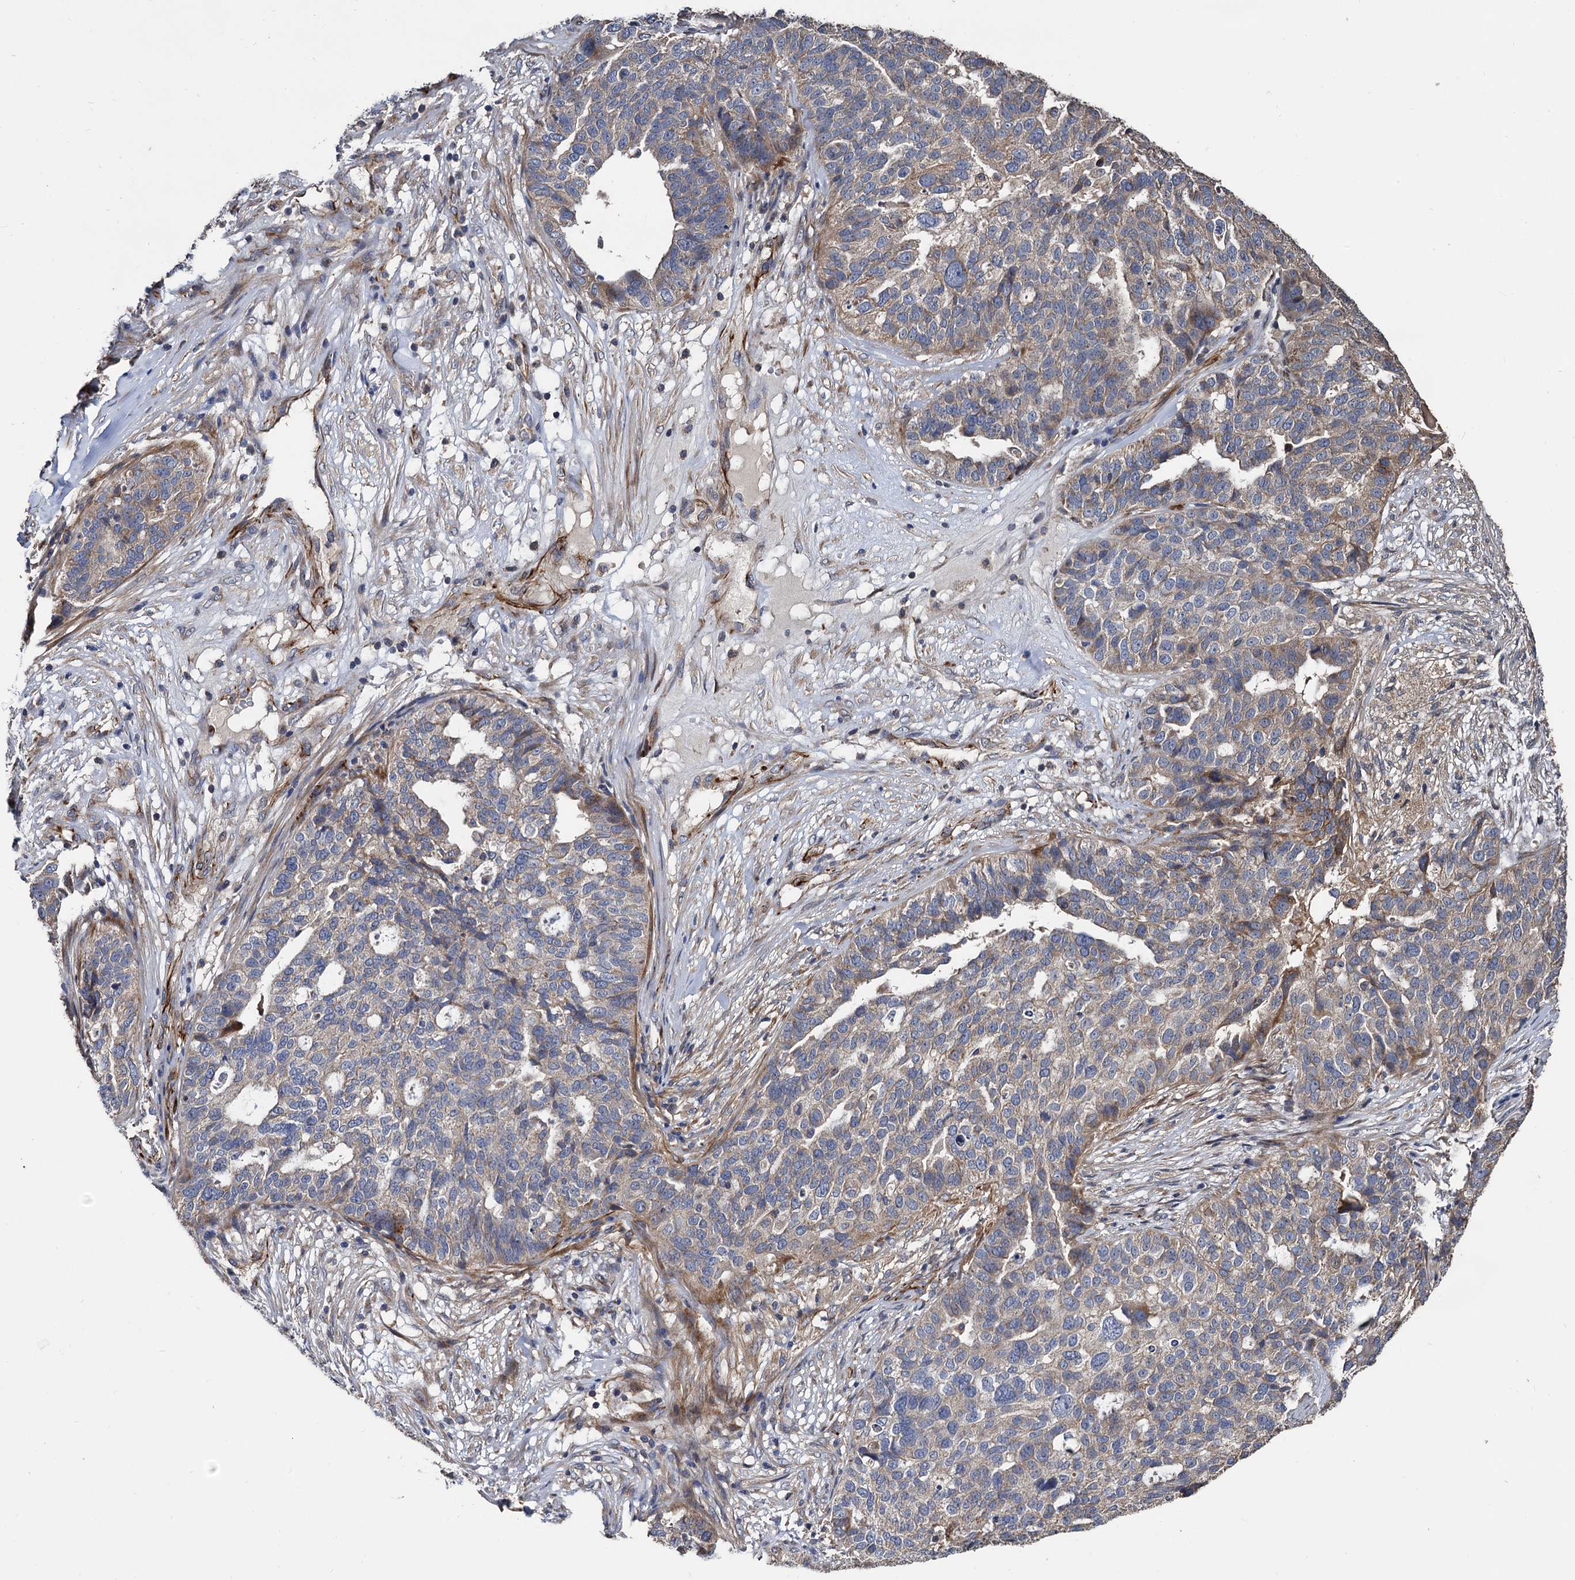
{"staining": {"intensity": "weak", "quantity": "25%-75%", "location": "cytoplasmic/membranous"}, "tissue": "ovarian cancer", "cell_type": "Tumor cells", "image_type": "cancer", "snomed": [{"axis": "morphology", "description": "Cystadenocarcinoma, serous, NOS"}, {"axis": "topography", "description": "Ovary"}], "caption": "Immunohistochemistry of ovarian cancer exhibits low levels of weak cytoplasmic/membranous expression in approximately 25%-75% of tumor cells.", "gene": "RASSF1", "patient": {"sex": "female", "age": 59}}